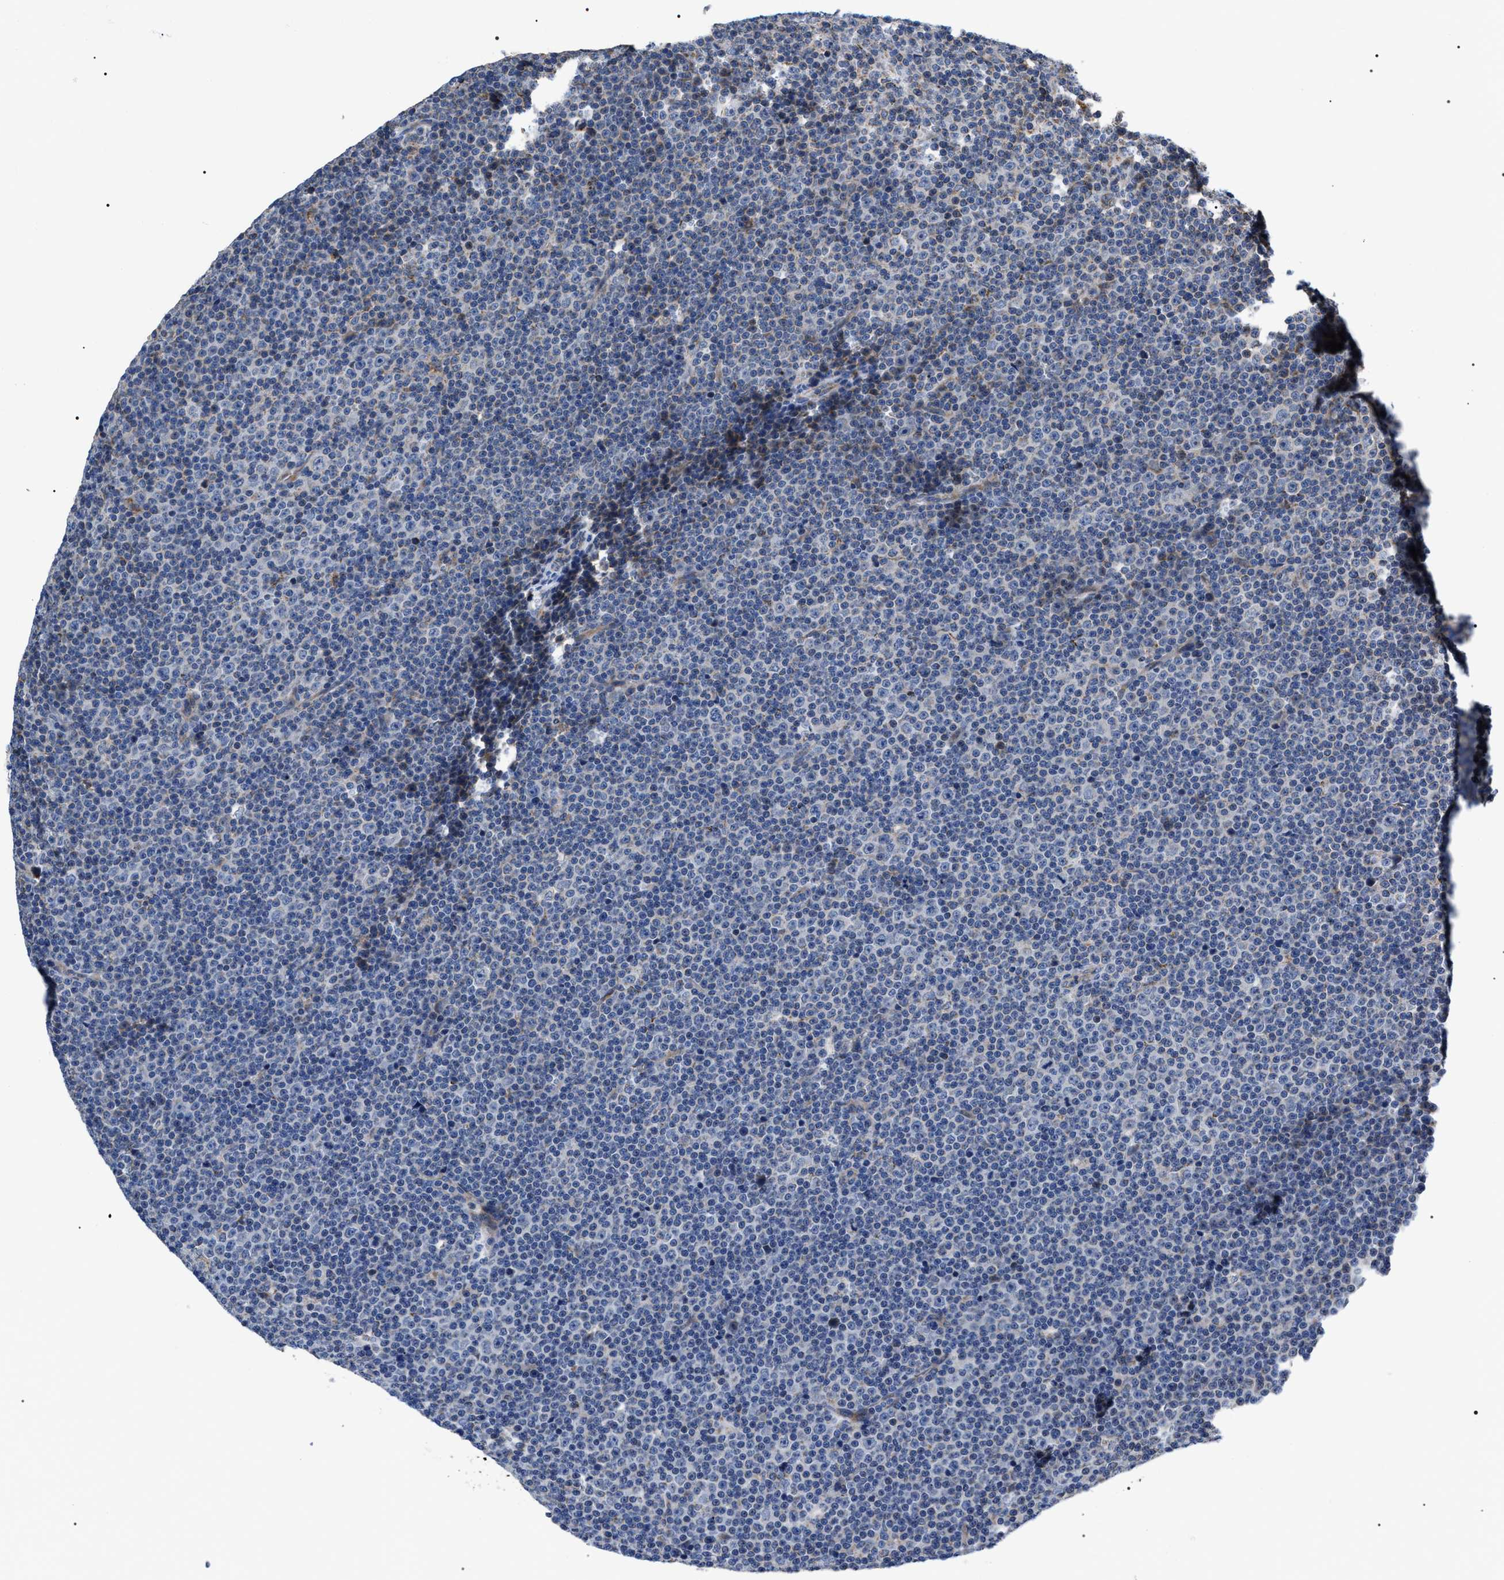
{"staining": {"intensity": "negative", "quantity": "none", "location": "none"}, "tissue": "lymphoma", "cell_type": "Tumor cells", "image_type": "cancer", "snomed": [{"axis": "morphology", "description": "Malignant lymphoma, non-Hodgkin's type, Low grade"}, {"axis": "topography", "description": "Lymph node"}], "caption": "DAB immunohistochemical staining of lymphoma displays no significant staining in tumor cells. (DAB (3,3'-diaminobenzidine) immunohistochemistry with hematoxylin counter stain).", "gene": "MACC1", "patient": {"sex": "female", "age": 67}}